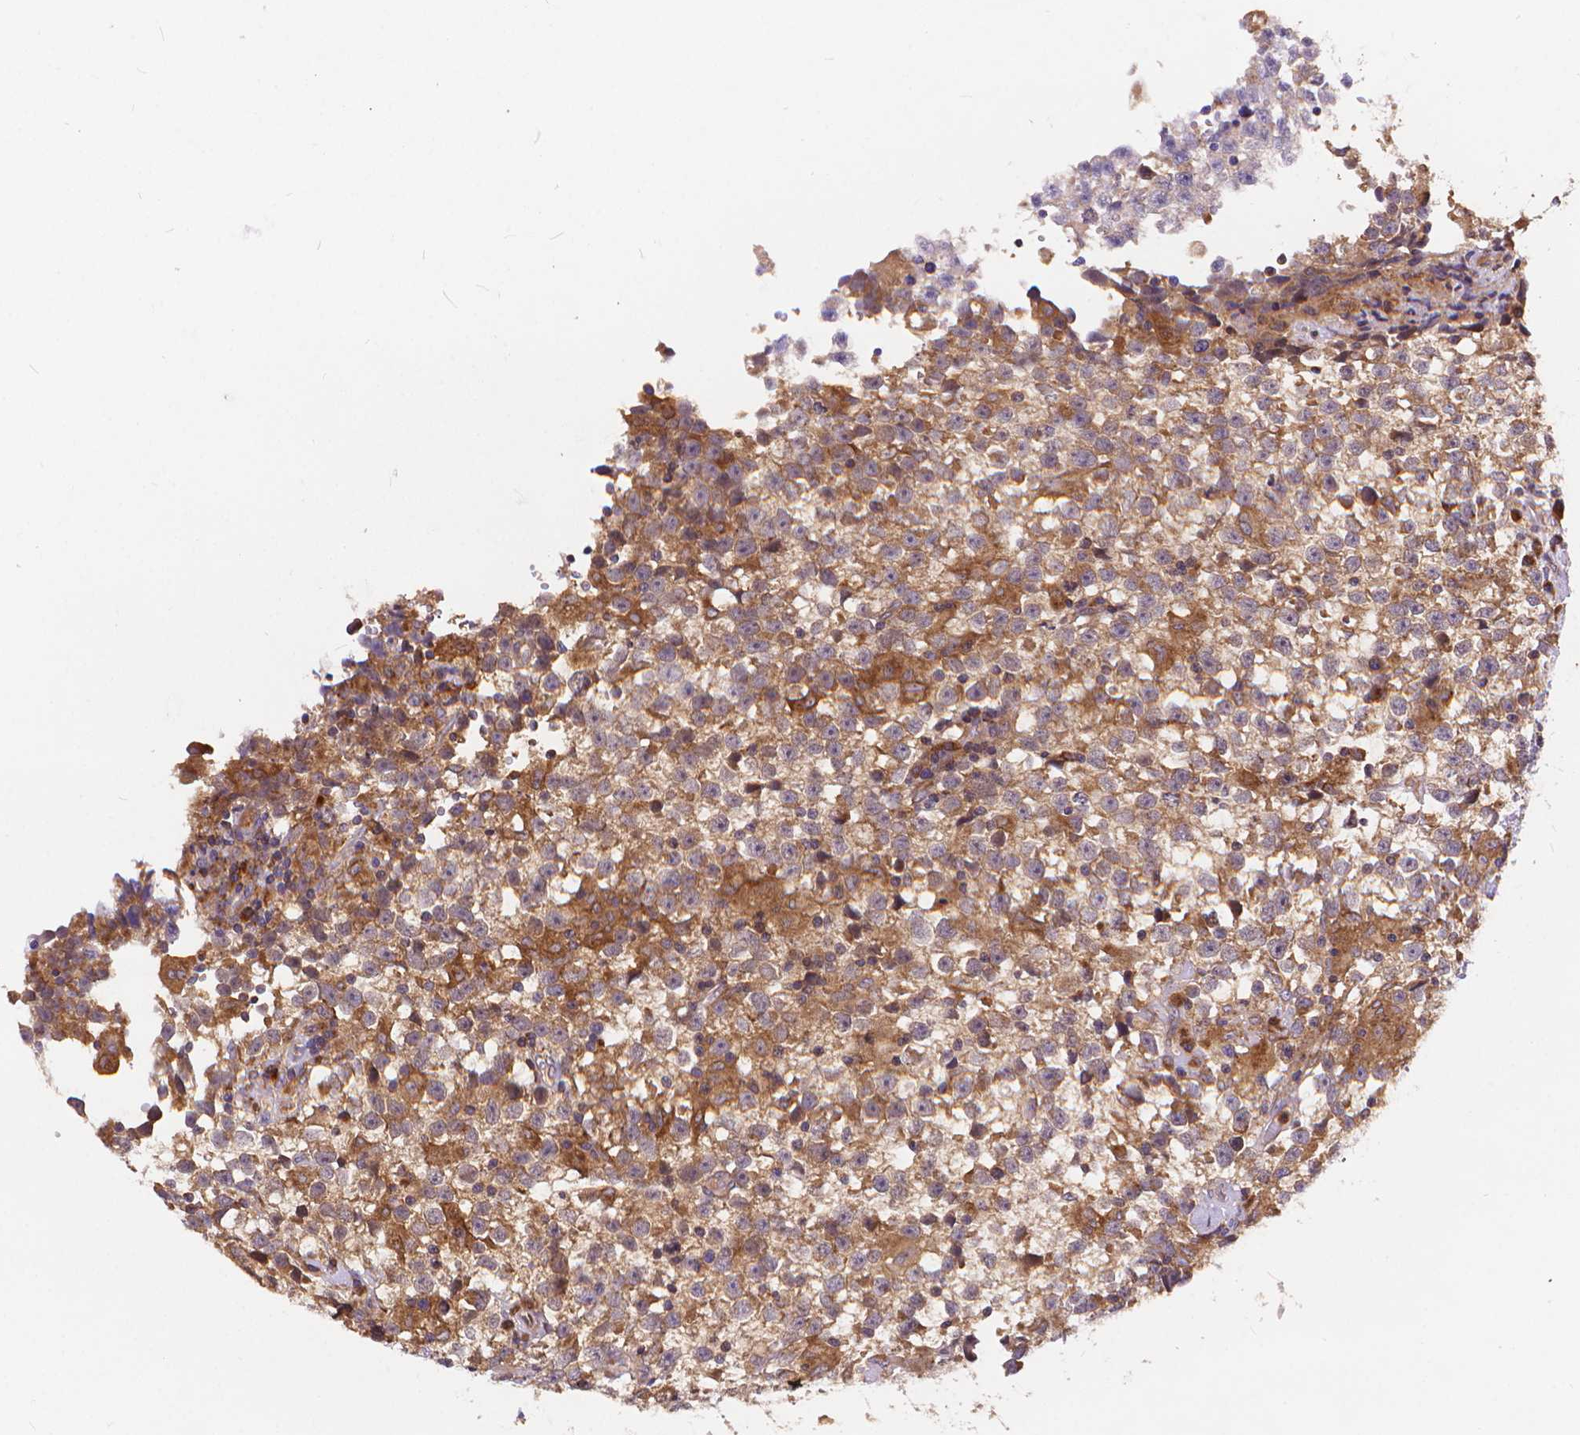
{"staining": {"intensity": "moderate", "quantity": ">75%", "location": "cytoplasmic/membranous"}, "tissue": "testis cancer", "cell_type": "Tumor cells", "image_type": "cancer", "snomed": [{"axis": "morphology", "description": "Seminoma, NOS"}, {"axis": "topography", "description": "Testis"}], "caption": "DAB (3,3'-diaminobenzidine) immunohistochemical staining of testis cancer displays moderate cytoplasmic/membranous protein expression in approximately >75% of tumor cells.", "gene": "ARAP1", "patient": {"sex": "male", "age": 31}}